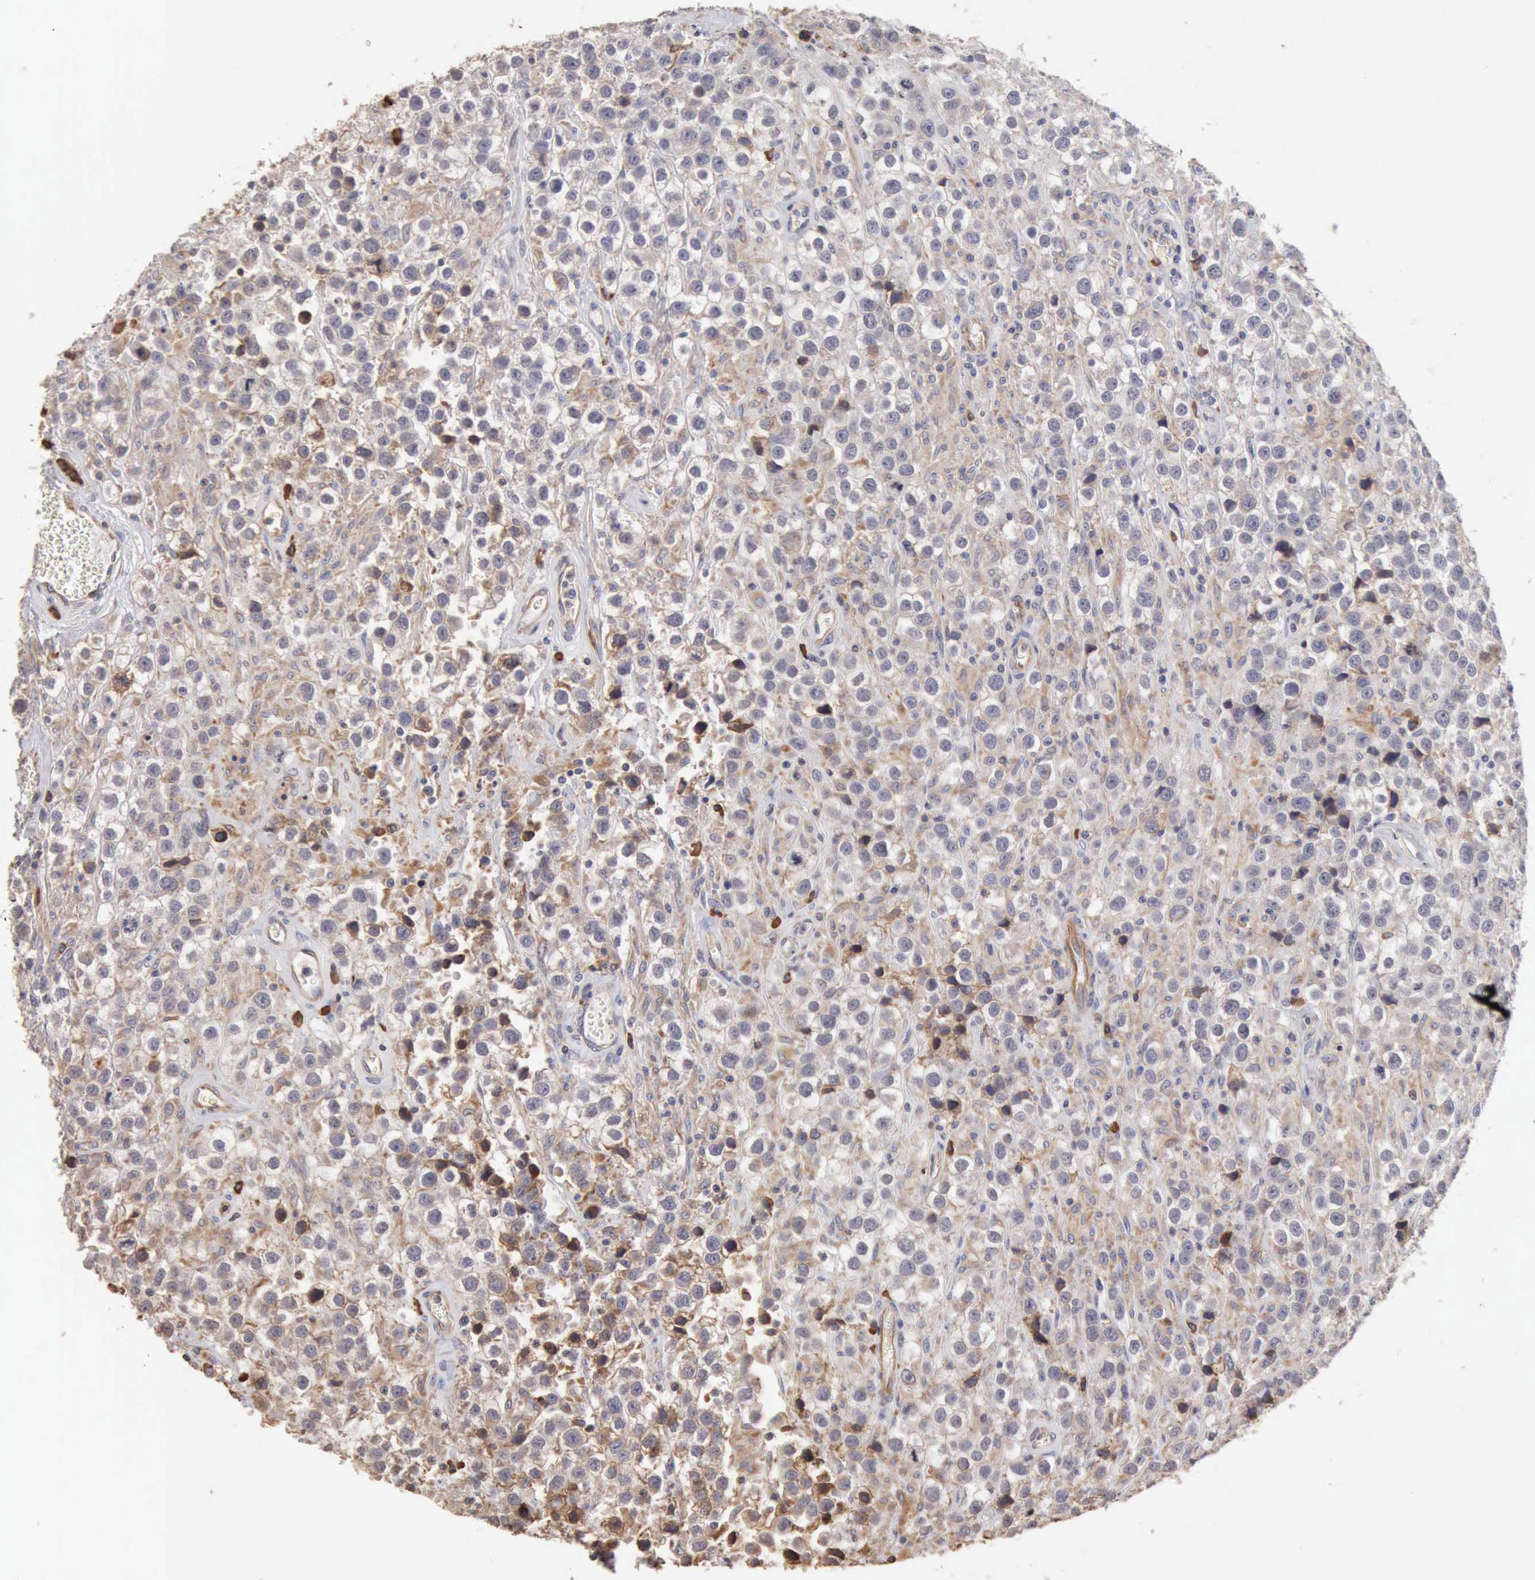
{"staining": {"intensity": "weak", "quantity": "<25%", "location": "cytoplasmic/membranous"}, "tissue": "testis cancer", "cell_type": "Tumor cells", "image_type": "cancer", "snomed": [{"axis": "morphology", "description": "Seminoma, NOS"}, {"axis": "topography", "description": "Testis"}], "caption": "This is a histopathology image of immunohistochemistry staining of testis cancer (seminoma), which shows no positivity in tumor cells. The staining was performed using DAB (3,3'-diaminobenzidine) to visualize the protein expression in brown, while the nuclei were stained in blue with hematoxylin (Magnification: 20x).", "gene": "GPR101", "patient": {"sex": "male", "age": 43}}